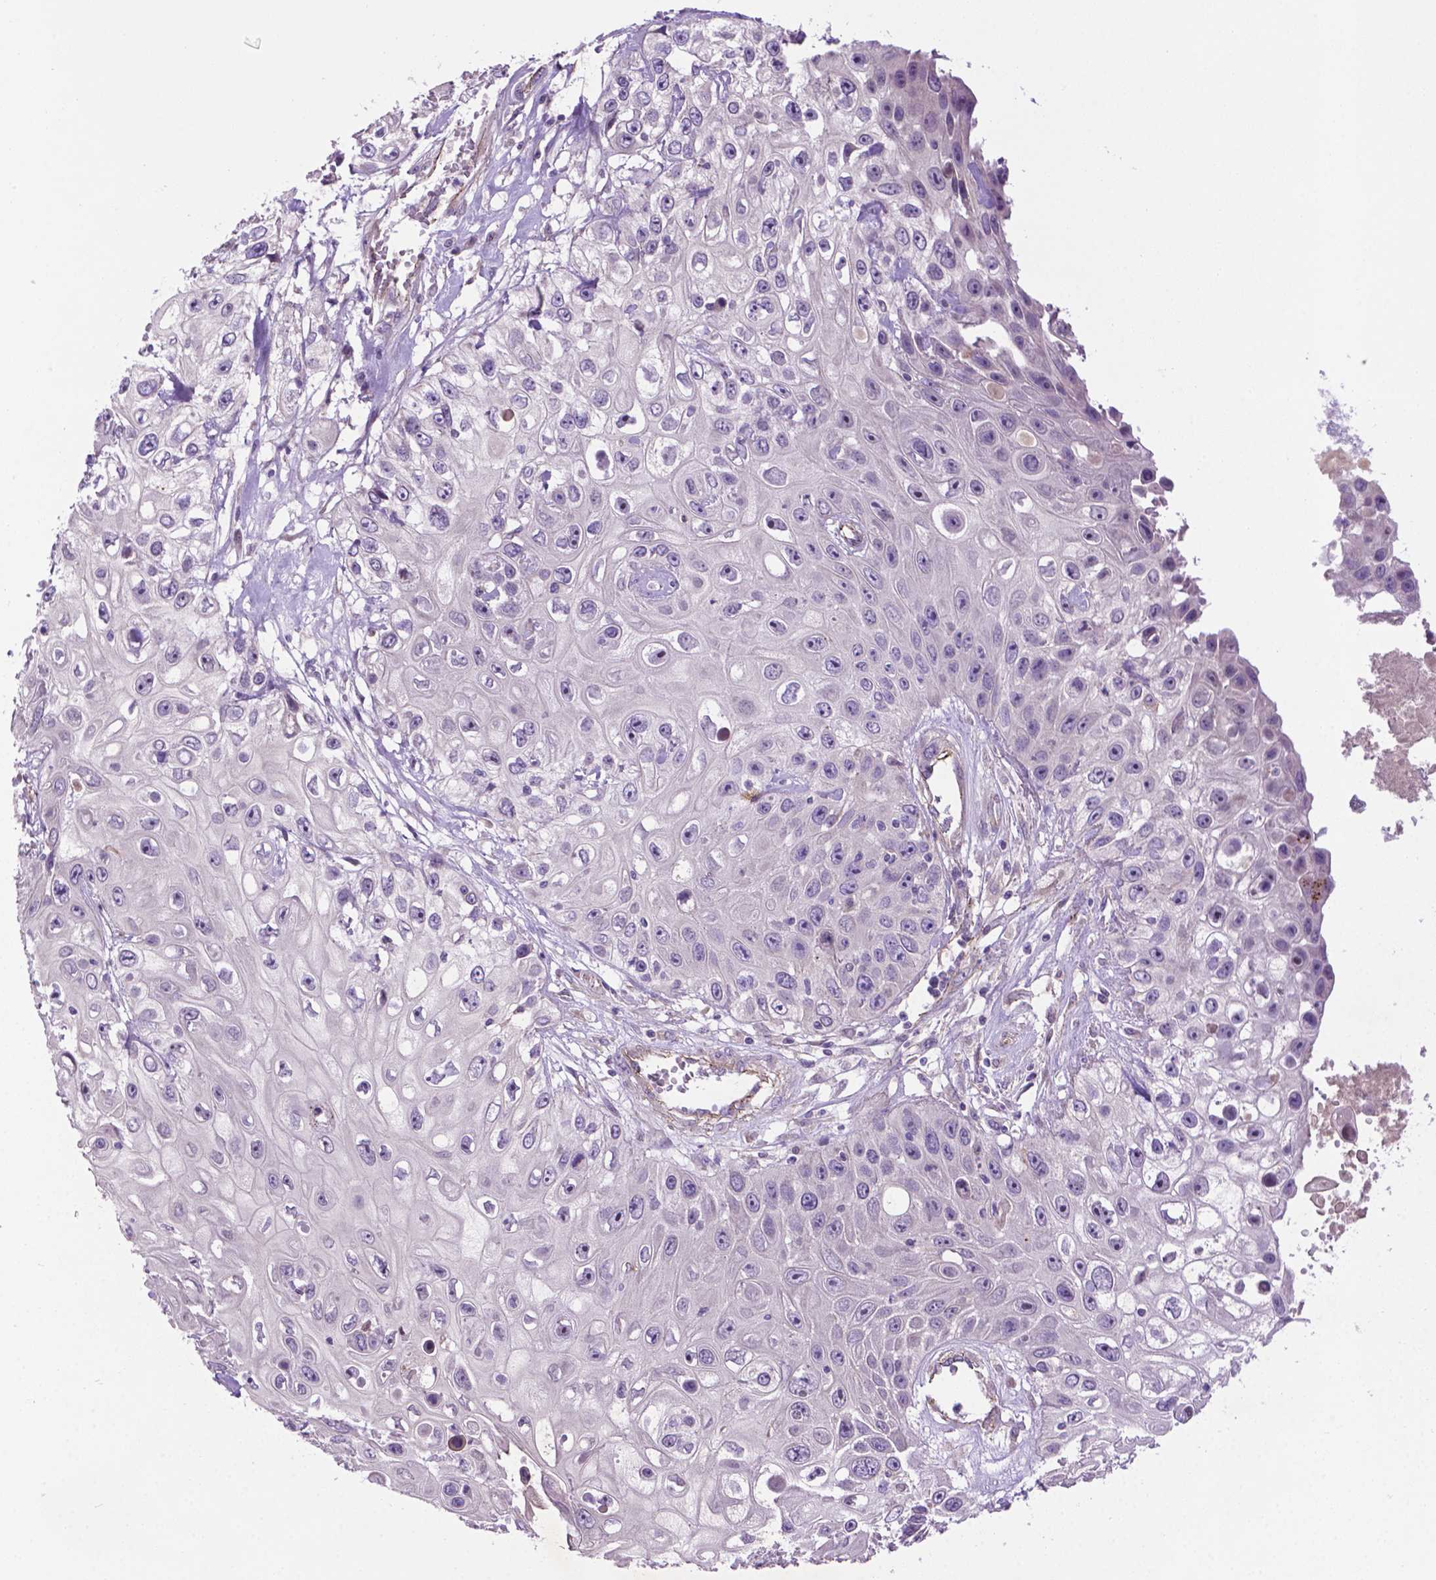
{"staining": {"intensity": "negative", "quantity": "none", "location": "none"}, "tissue": "skin cancer", "cell_type": "Tumor cells", "image_type": "cancer", "snomed": [{"axis": "morphology", "description": "Squamous cell carcinoma, NOS"}, {"axis": "topography", "description": "Skin"}], "caption": "DAB immunohistochemical staining of human squamous cell carcinoma (skin) shows no significant expression in tumor cells. (DAB (3,3'-diaminobenzidine) immunohistochemistry visualized using brightfield microscopy, high magnification).", "gene": "CCER2", "patient": {"sex": "male", "age": 82}}